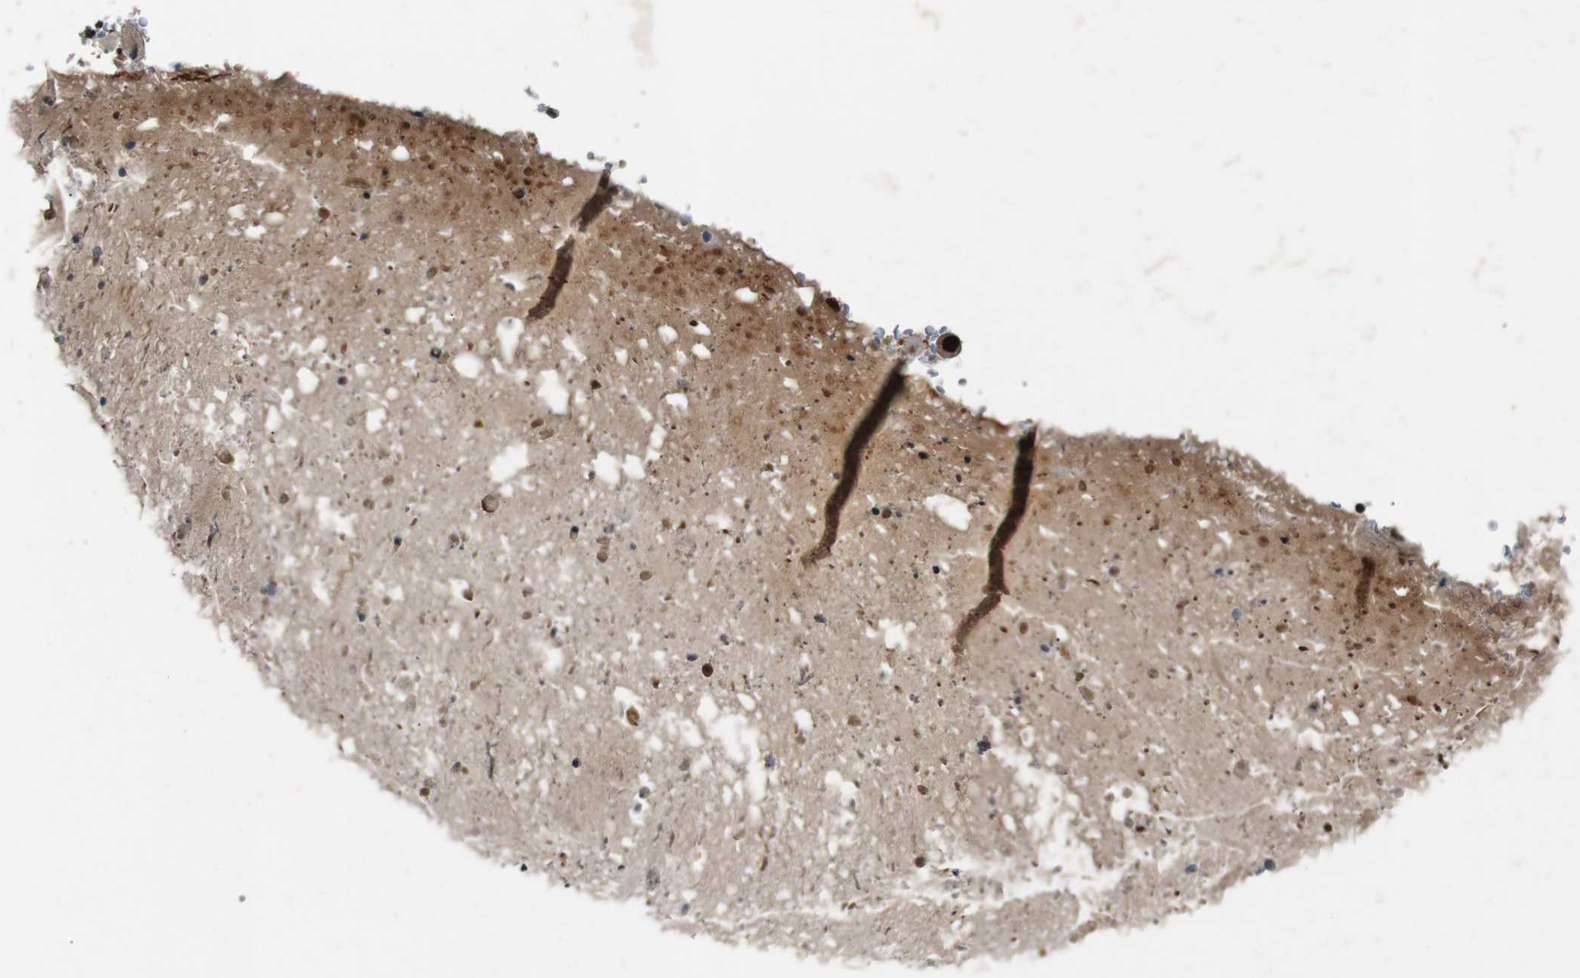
{"staining": {"intensity": "strong", "quantity": ">75%", "location": "nuclear"}, "tissue": "bronchus", "cell_type": "Respiratory epithelial cells", "image_type": "normal", "snomed": [{"axis": "morphology", "description": "Normal tissue, NOS"}, {"axis": "morphology", "description": "Adenocarcinoma, NOS"}, {"axis": "morphology", "description": "Adenocarcinoma, metastatic, NOS"}, {"axis": "topography", "description": "Lymph node"}, {"axis": "topography", "description": "Bronchus"}, {"axis": "topography", "description": "Lung"}], "caption": "A high amount of strong nuclear expression is seen in approximately >75% of respiratory epithelial cells in normal bronchus. Immunohistochemistry stains the protein in brown and the nuclei are stained blue.", "gene": "HEXIM1", "patient": {"sex": "female", "age": 54}}